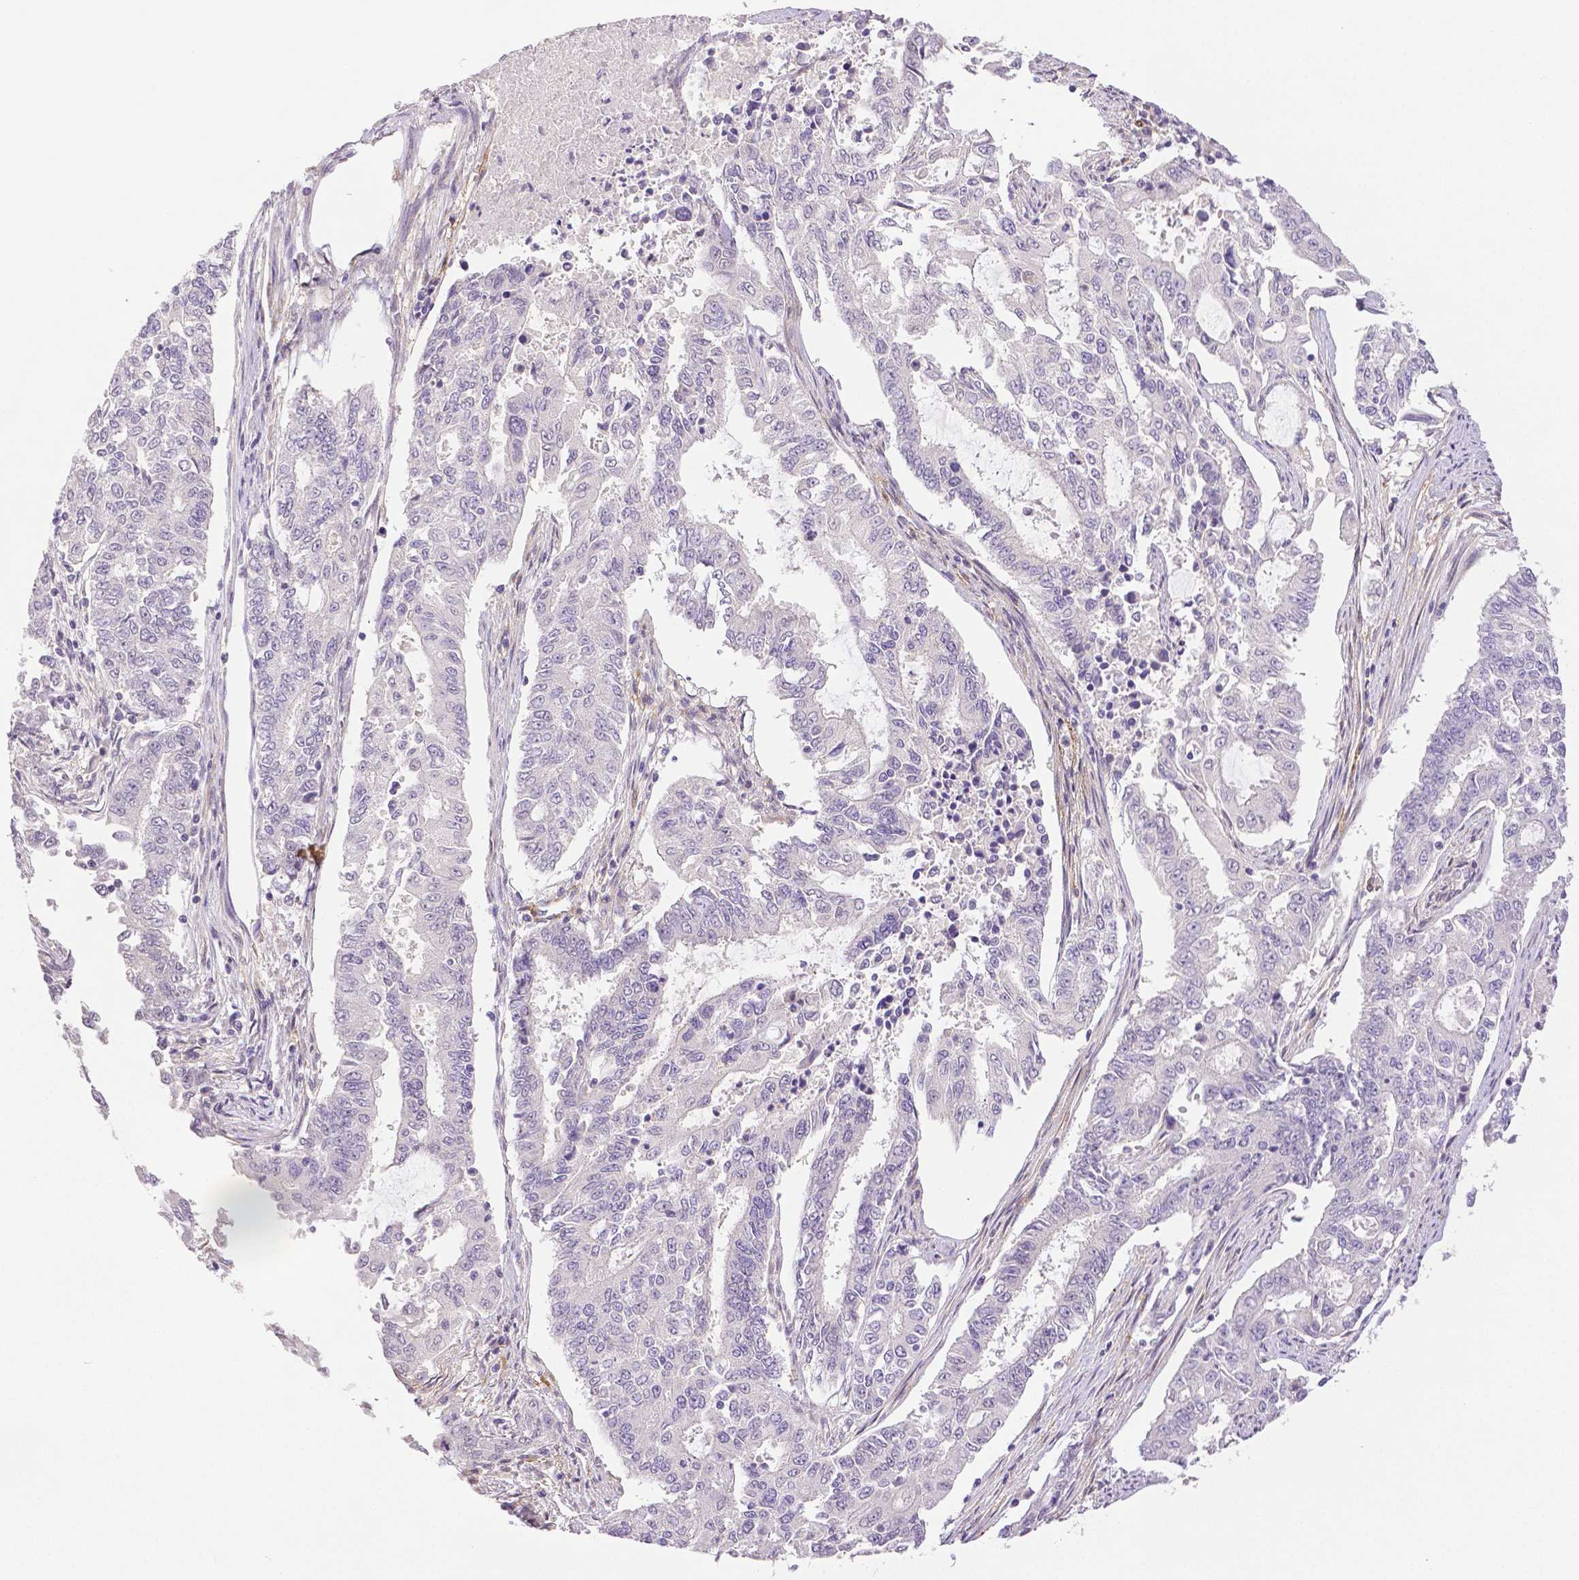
{"staining": {"intensity": "negative", "quantity": "none", "location": "none"}, "tissue": "endometrial cancer", "cell_type": "Tumor cells", "image_type": "cancer", "snomed": [{"axis": "morphology", "description": "Adenocarcinoma, NOS"}, {"axis": "topography", "description": "Uterus"}], "caption": "The histopathology image demonstrates no significant positivity in tumor cells of endometrial cancer.", "gene": "THY1", "patient": {"sex": "female", "age": 59}}